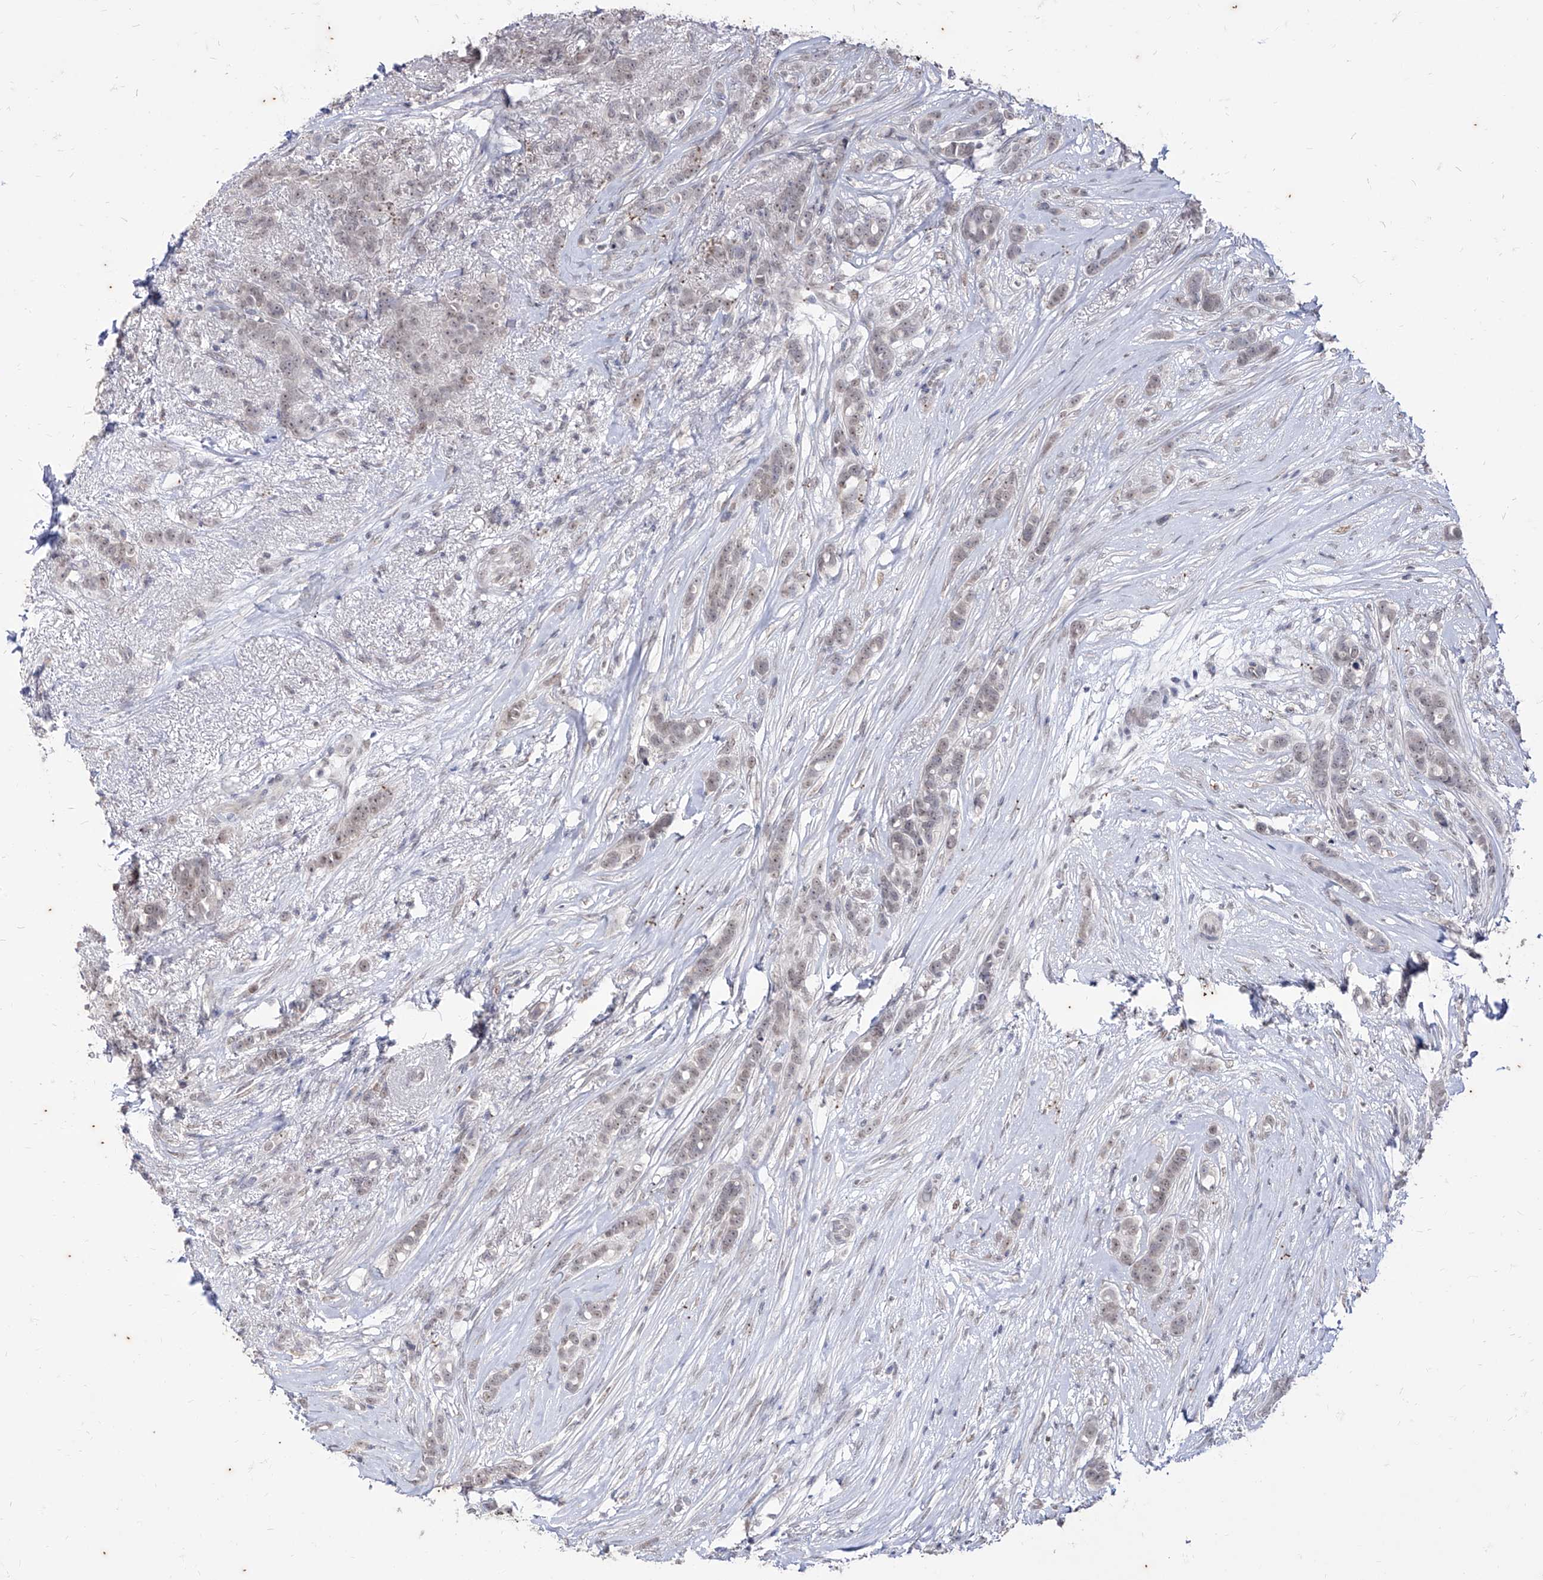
{"staining": {"intensity": "weak", "quantity": ">75%", "location": "nuclear"}, "tissue": "breast cancer", "cell_type": "Tumor cells", "image_type": "cancer", "snomed": [{"axis": "morphology", "description": "Lobular carcinoma"}, {"axis": "topography", "description": "Breast"}], "caption": "An image of lobular carcinoma (breast) stained for a protein reveals weak nuclear brown staining in tumor cells.", "gene": "PHF20L1", "patient": {"sex": "female", "age": 51}}